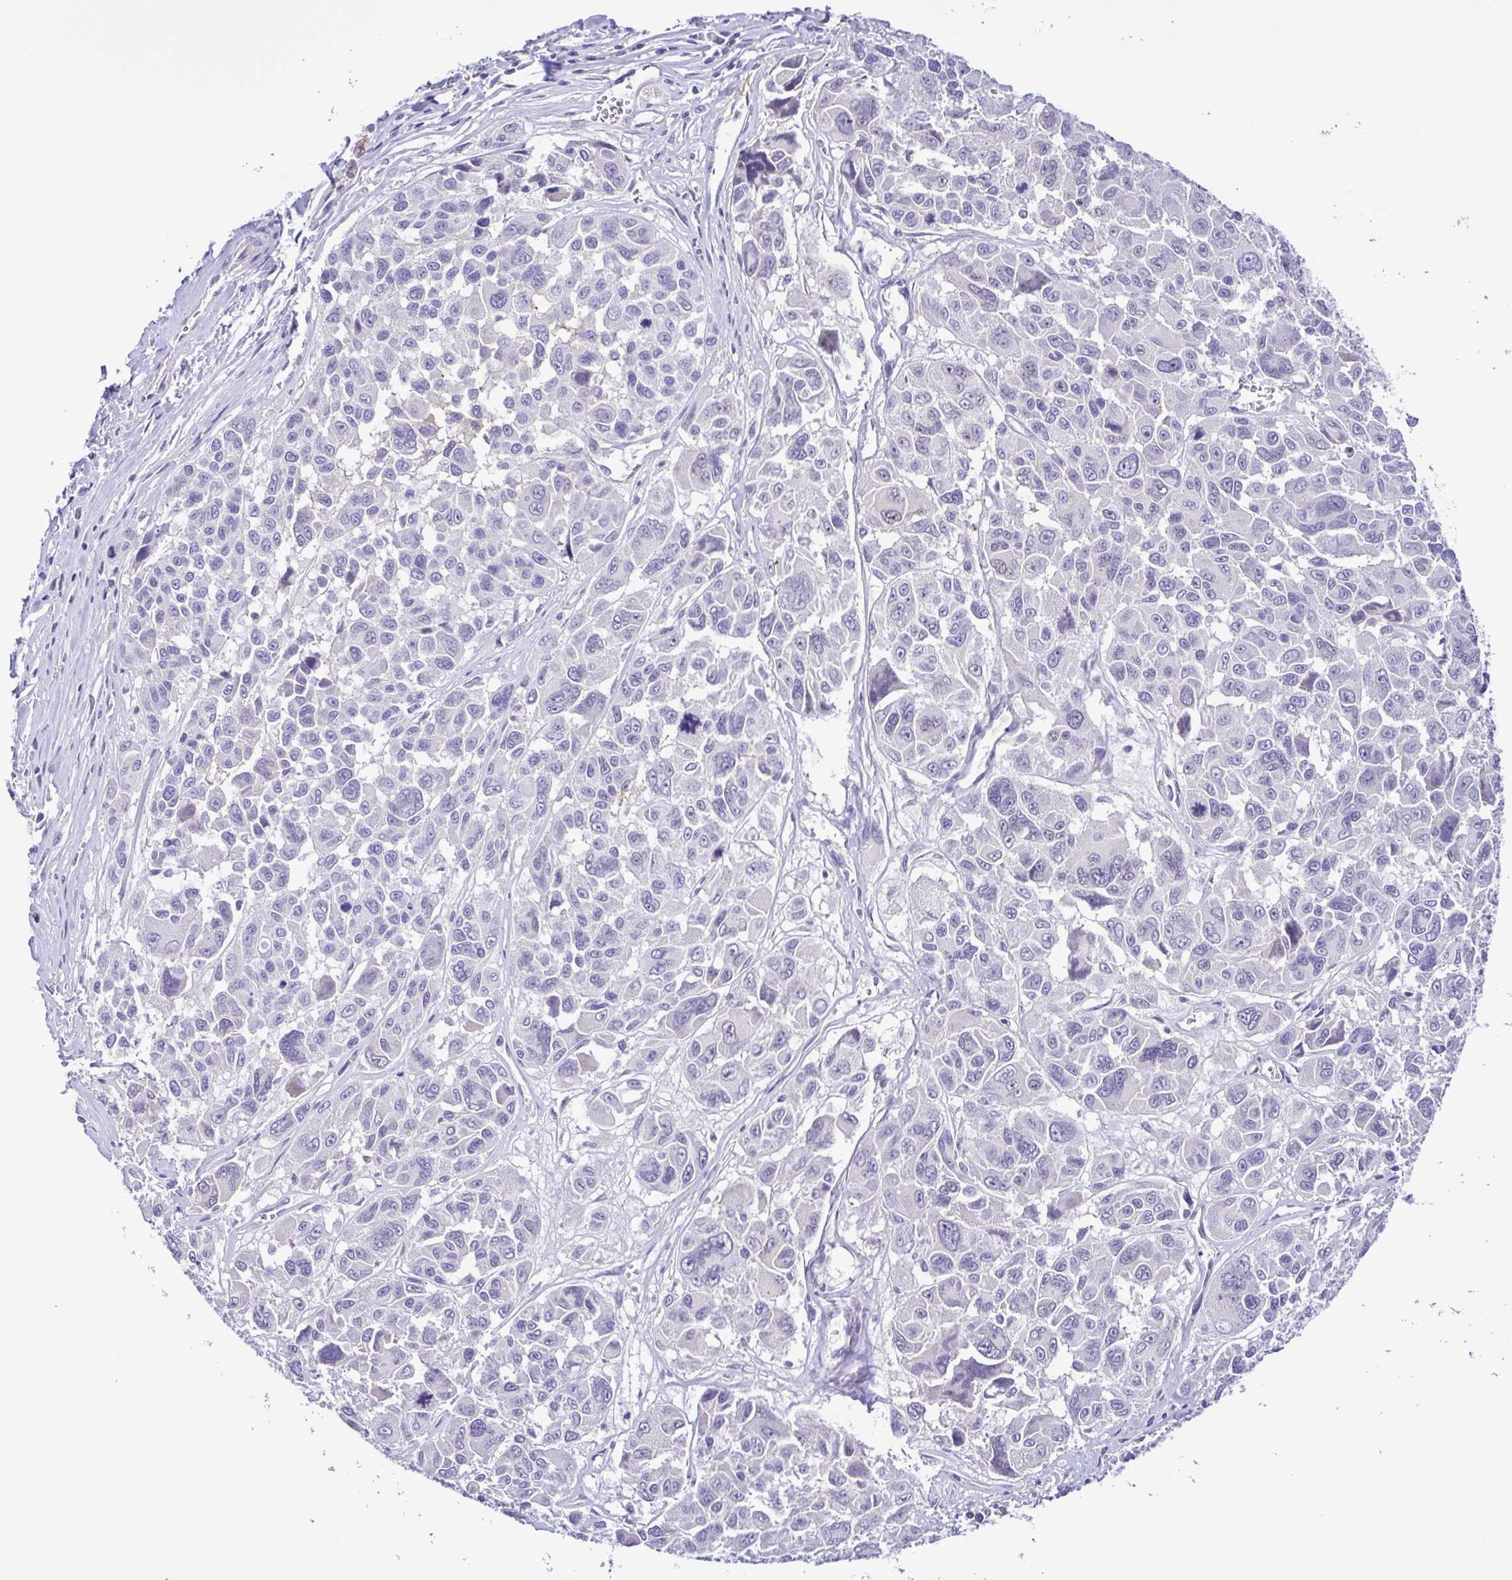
{"staining": {"intensity": "negative", "quantity": "none", "location": "none"}, "tissue": "melanoma", "cell_type": "Tumor cells", "image_type": "cancer", "snomed": [{"axis": "morphology", "description": "Malignant melanoma, NOS"}, {"axis": "topography", "description": "Skin"}], "caption": "Human malignant melanoma stained for a protein using immunohistochemistry (IHC) demonstrates no staining in tumor cells.", "gene": "GABBR2", "patient": {"sex": "female", "age": 66}}